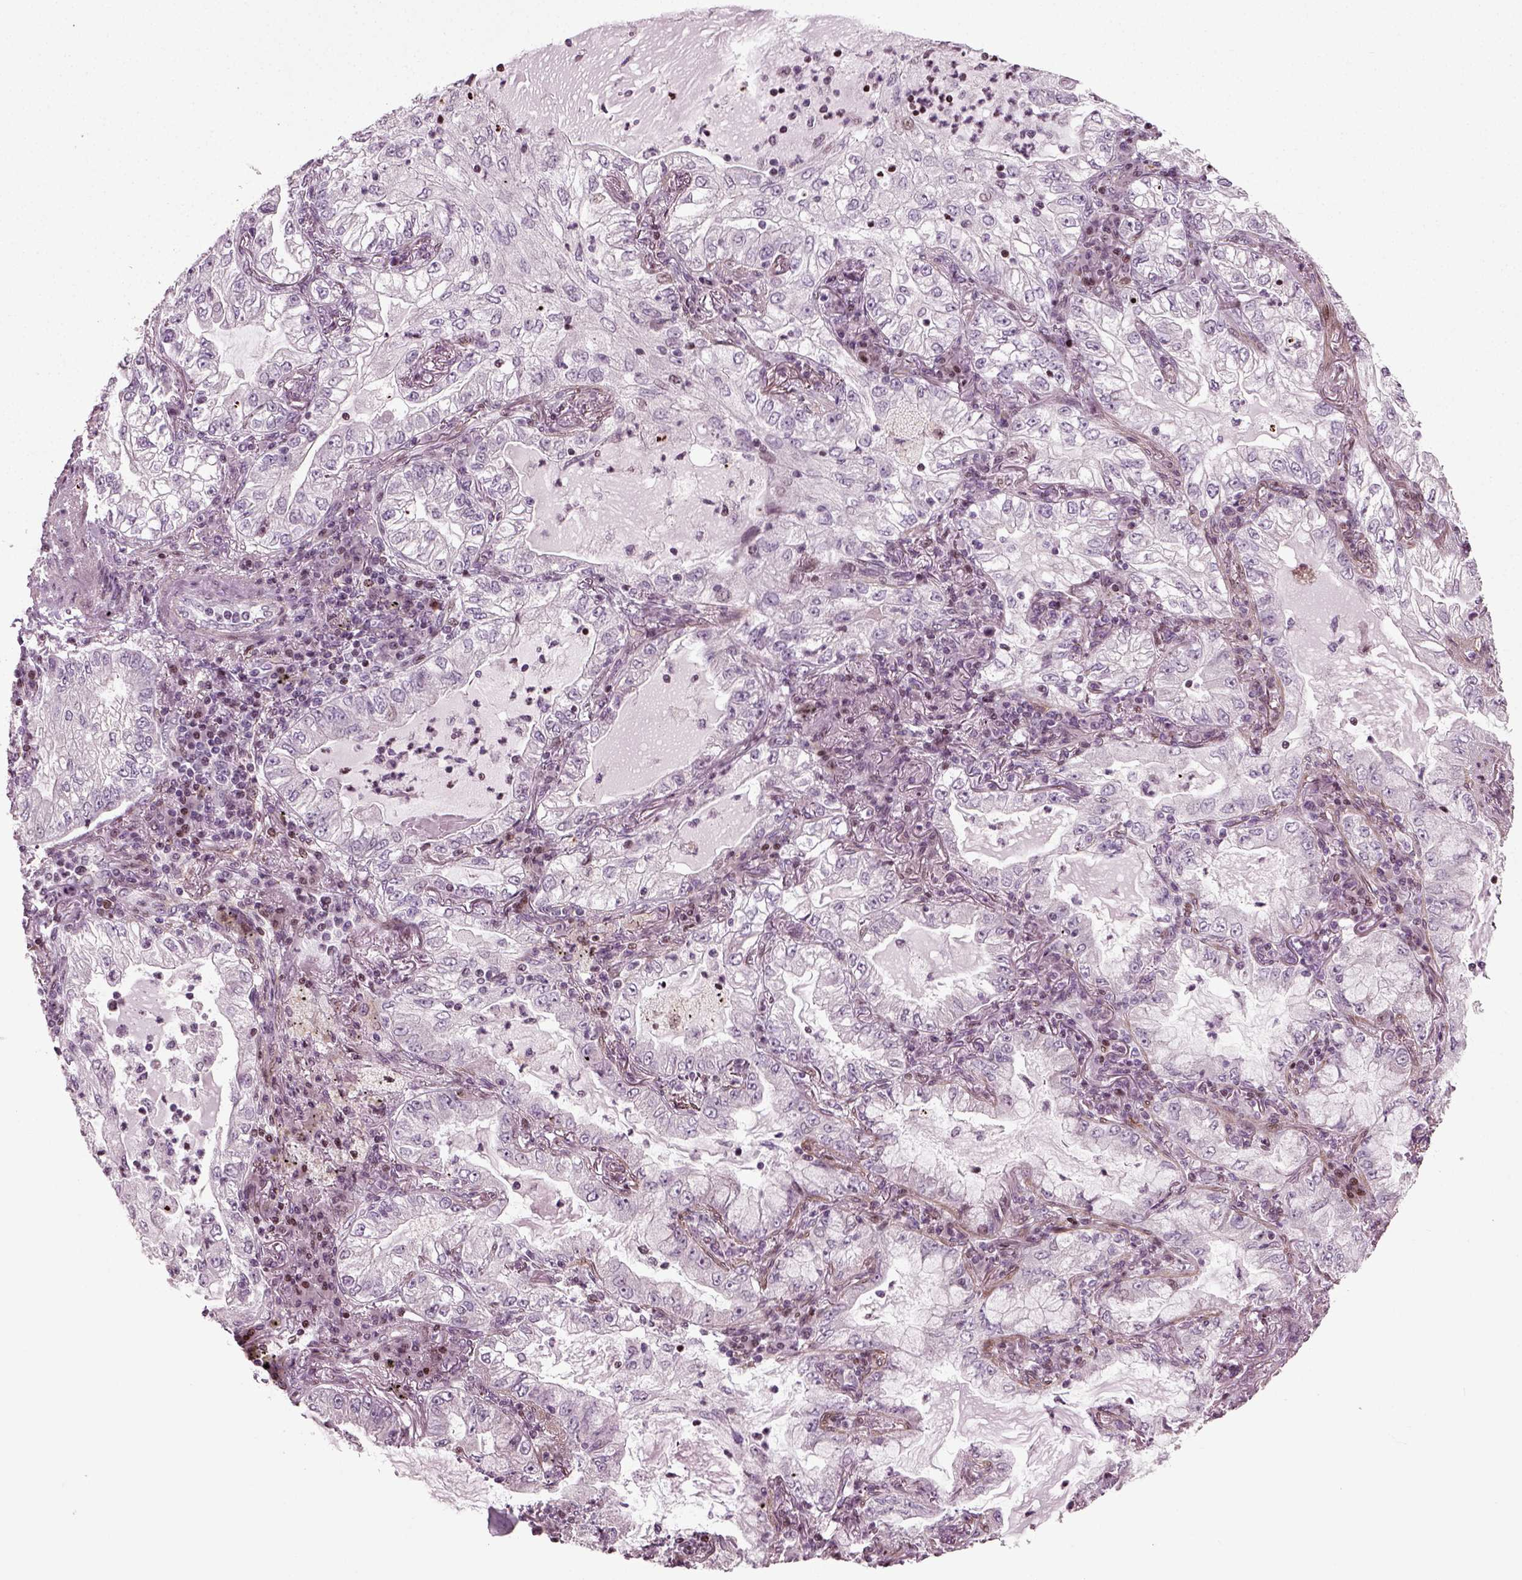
{"staining": {"intensity": "negative", "quantity": "none", "location": "none"}, "tissue": "lung cancer", "cell_type": "Tumor cells", "image_type": "cancer", "snomed": [{"axis": "morphology", "description": "Adenocarcinoma, NOS"}, {"axis": "topography", "description": "Lung"}], "caption": "Immunohistochemical staining of human adenocarcinoma (lung) displays no significant positivity in tumor cells. (DAB immunohistochemistry with hematoxylin counter stain).", "gene": "HEYL", "patient": {"sex": "female", "age": 73}}